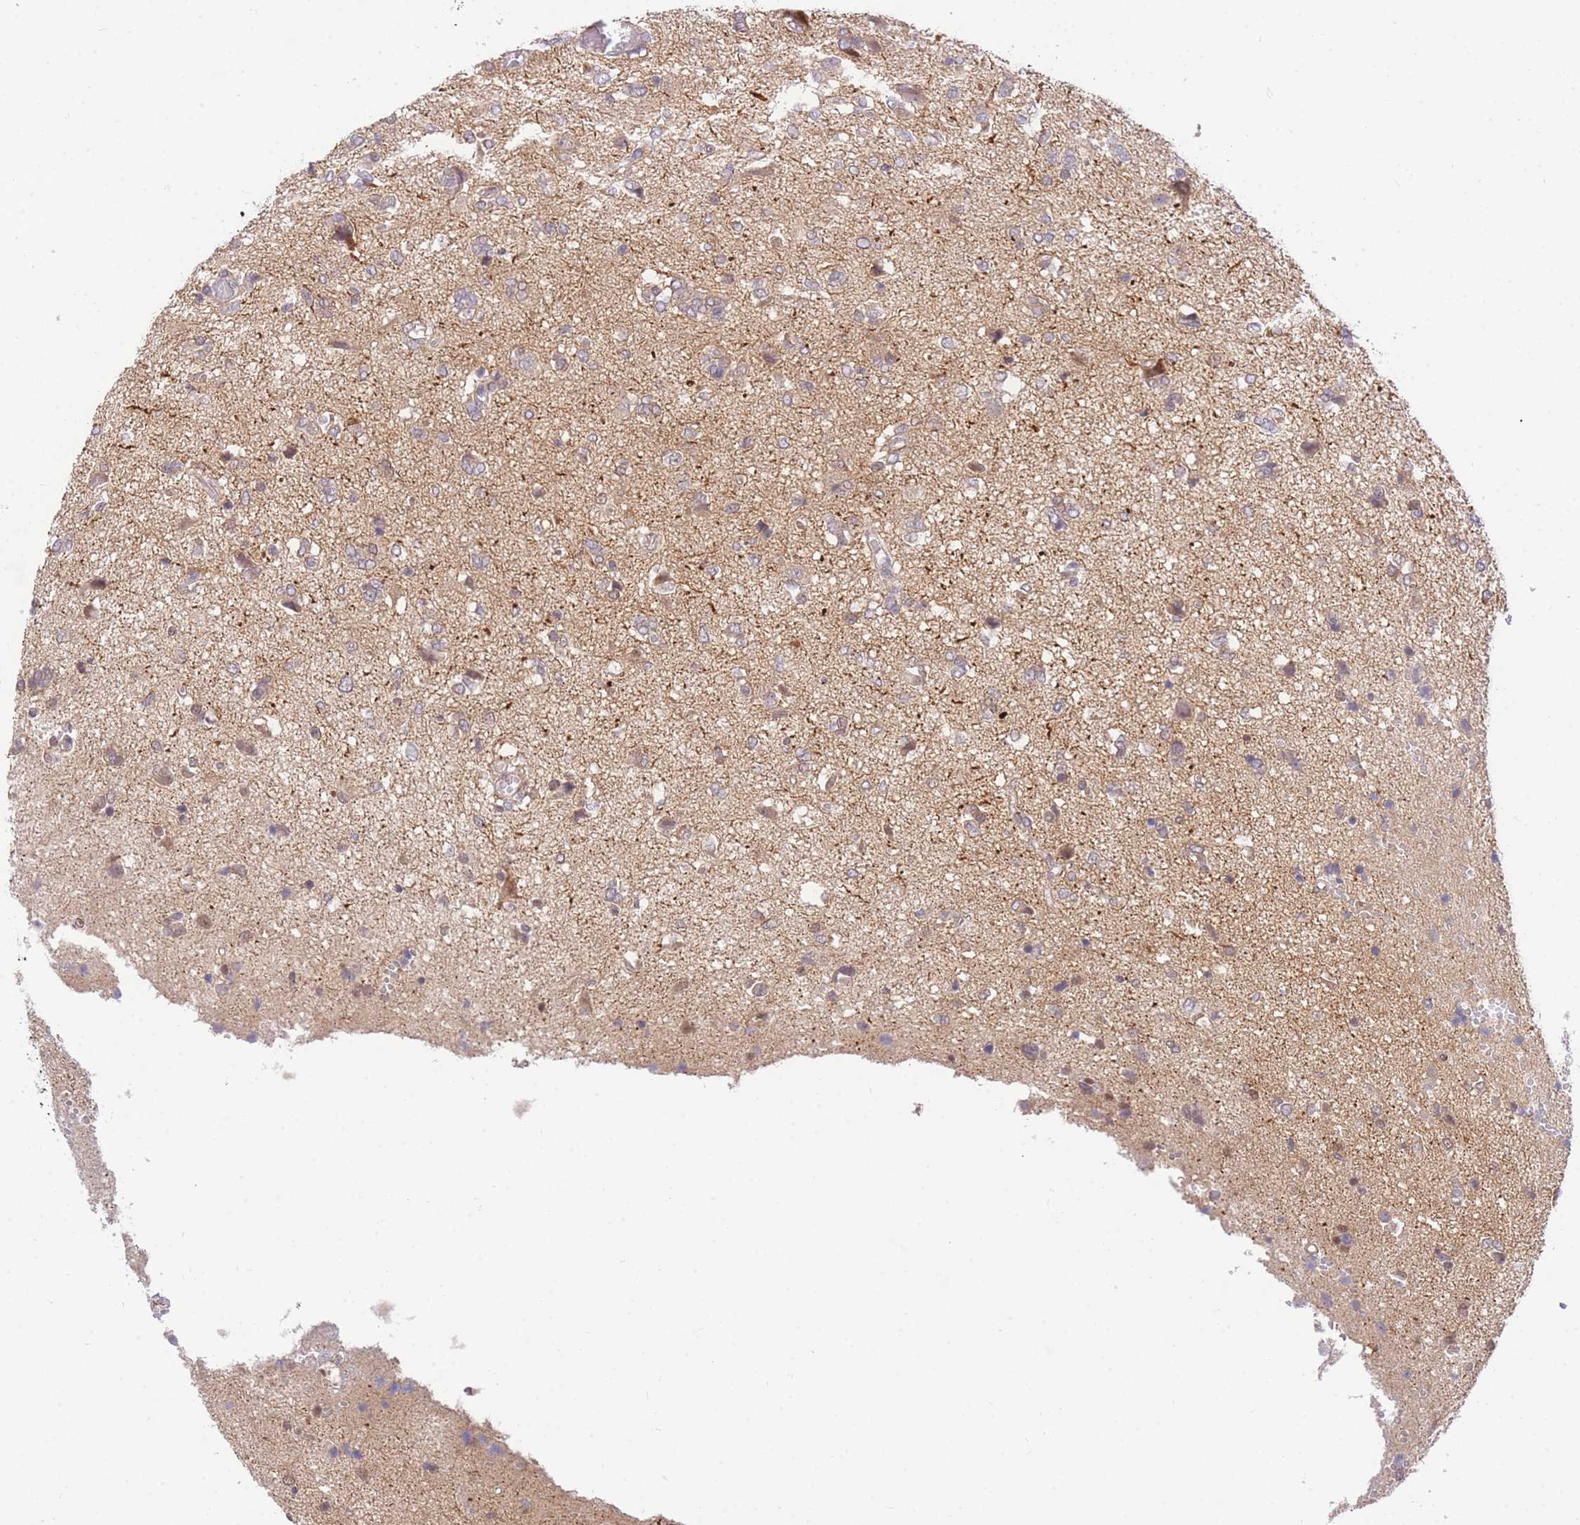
{"staining": {"intensity": "negative", "quantity": "none", "location": "none"}, "tissue": "glioma", "cell_type": "Tumor cells", "image_type": "cancer", "snomed": [{"axis": "morphology", "description": "Glioma, malignant, High grade"}, {"axis": "topography", "description": "Brain"}], "caption": "High magnification brightfield microscopy of malignant high-grade glioma stained with DAB (brown) and counterstained with hematoxylin (blue): tumor cells show no significant staining. (DAB IHC with hematoxylin counter stain).", "gene": "S100PBP", "patient": {"sex": "female", "age": 59}}